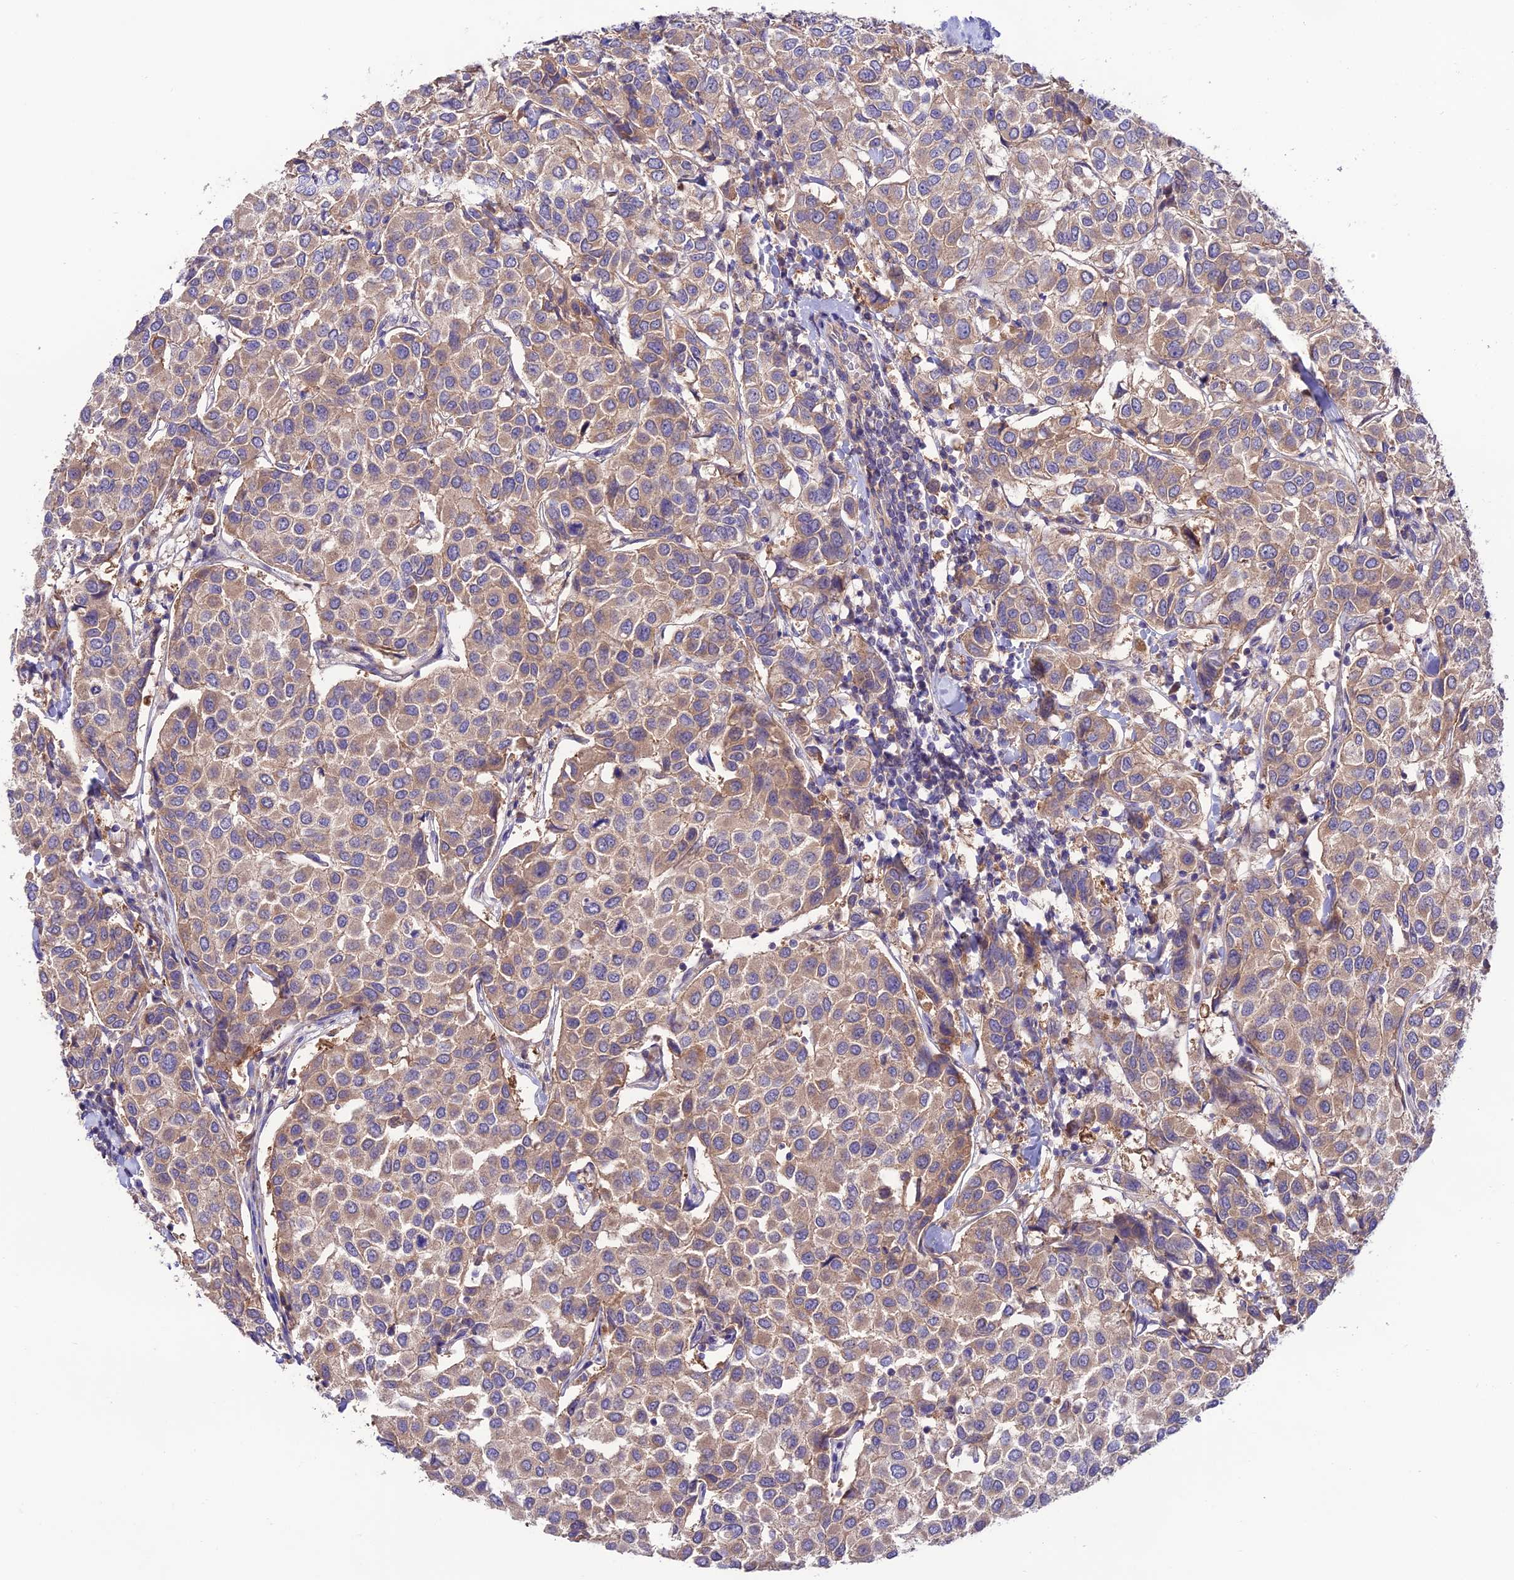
{"staining": {"intensity": "weak", "quantity": ">75%", "location": "cytoplasmic/membranous"}, "tissue": "breast cancer", "cell_type": "Tumor cells", "image_type": "cancer", "snomed": [{"axis": "morphology", "description": "Duct carcinoma"}, {"axis": "topography", "description": "Breast"}], "caption": "Protein staining displays weak cytoplasmic/membranous positivity in approximately >75% of tumor cells in breast cancer.", "gene": "BRME1", "patient": {"sex": "female", "age": 55}}